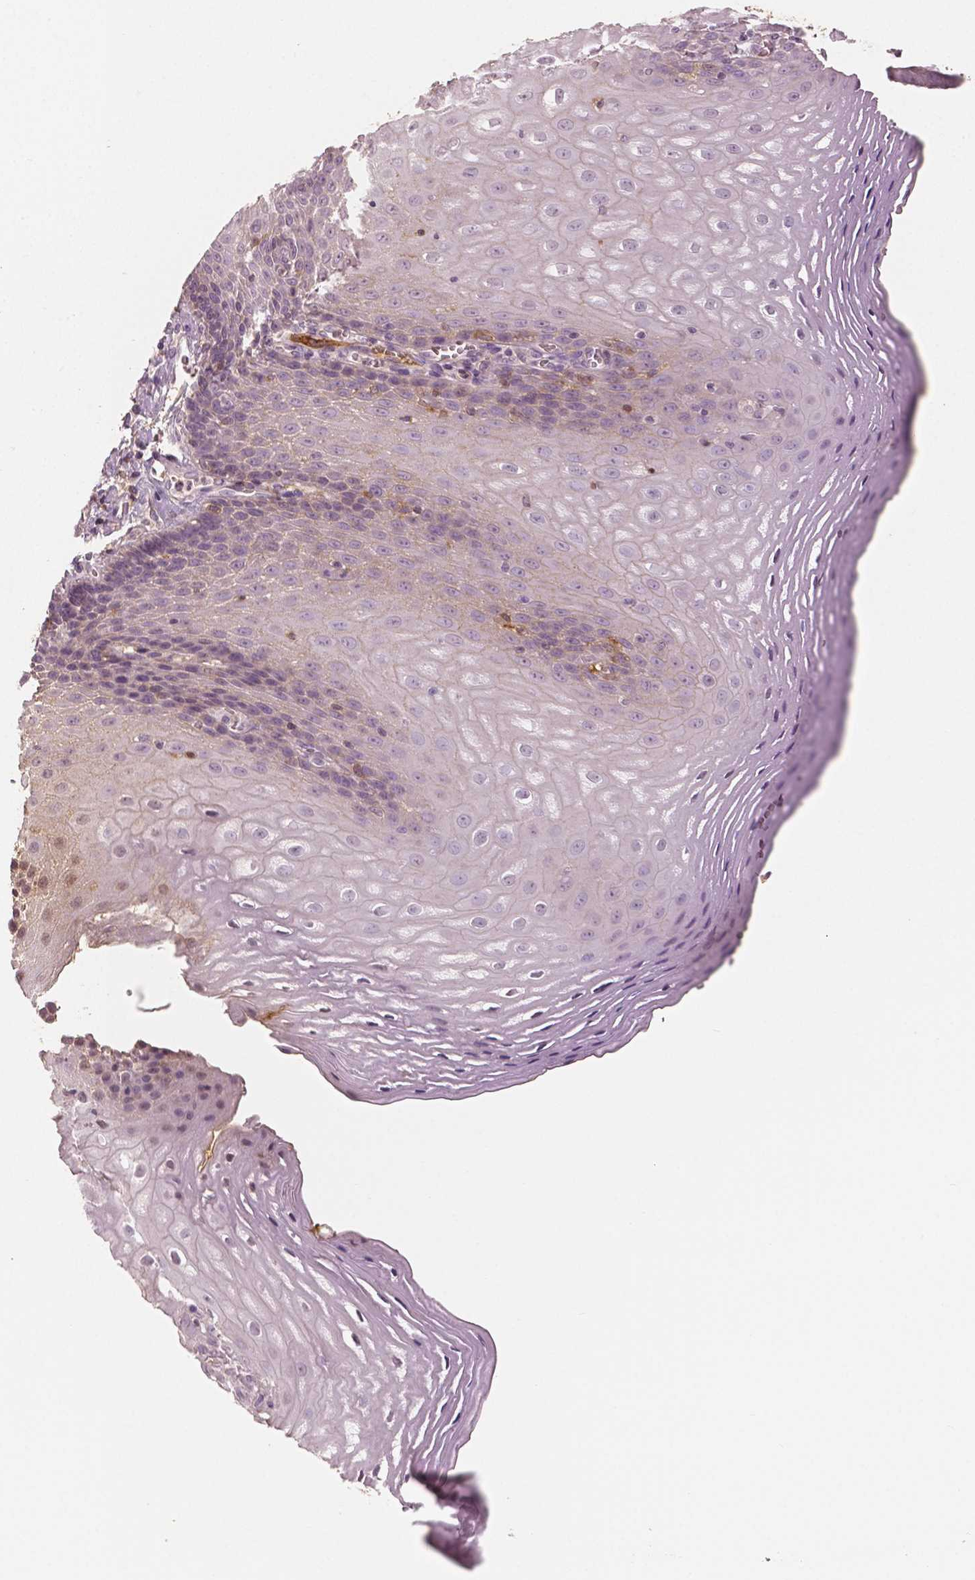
{"staining": {"intensity": "negative", "quantity": "none", "location": "none"}, "tissue": "esophagus", "cell_type": "Squamous epithelial cells", "image_type": "normal", "snomed": [{"axis": "morphology", "description": "Normal tissue, NOS"}, {"axis": "topography", "description": "Esophagus"}], "caption": "Immunohistochemistry histopathology image of benign esophagus: human esophagus stained with DAB reveals no significant protein staining in squamous epithelial cells. The staining is performed using DAB (3,3'-diaminobenzidine) brown chromogen with nuclei counter-stained in using hematoxylin.", "gene": "APOA4", "patient": {"sex": "female", "age": 68}}